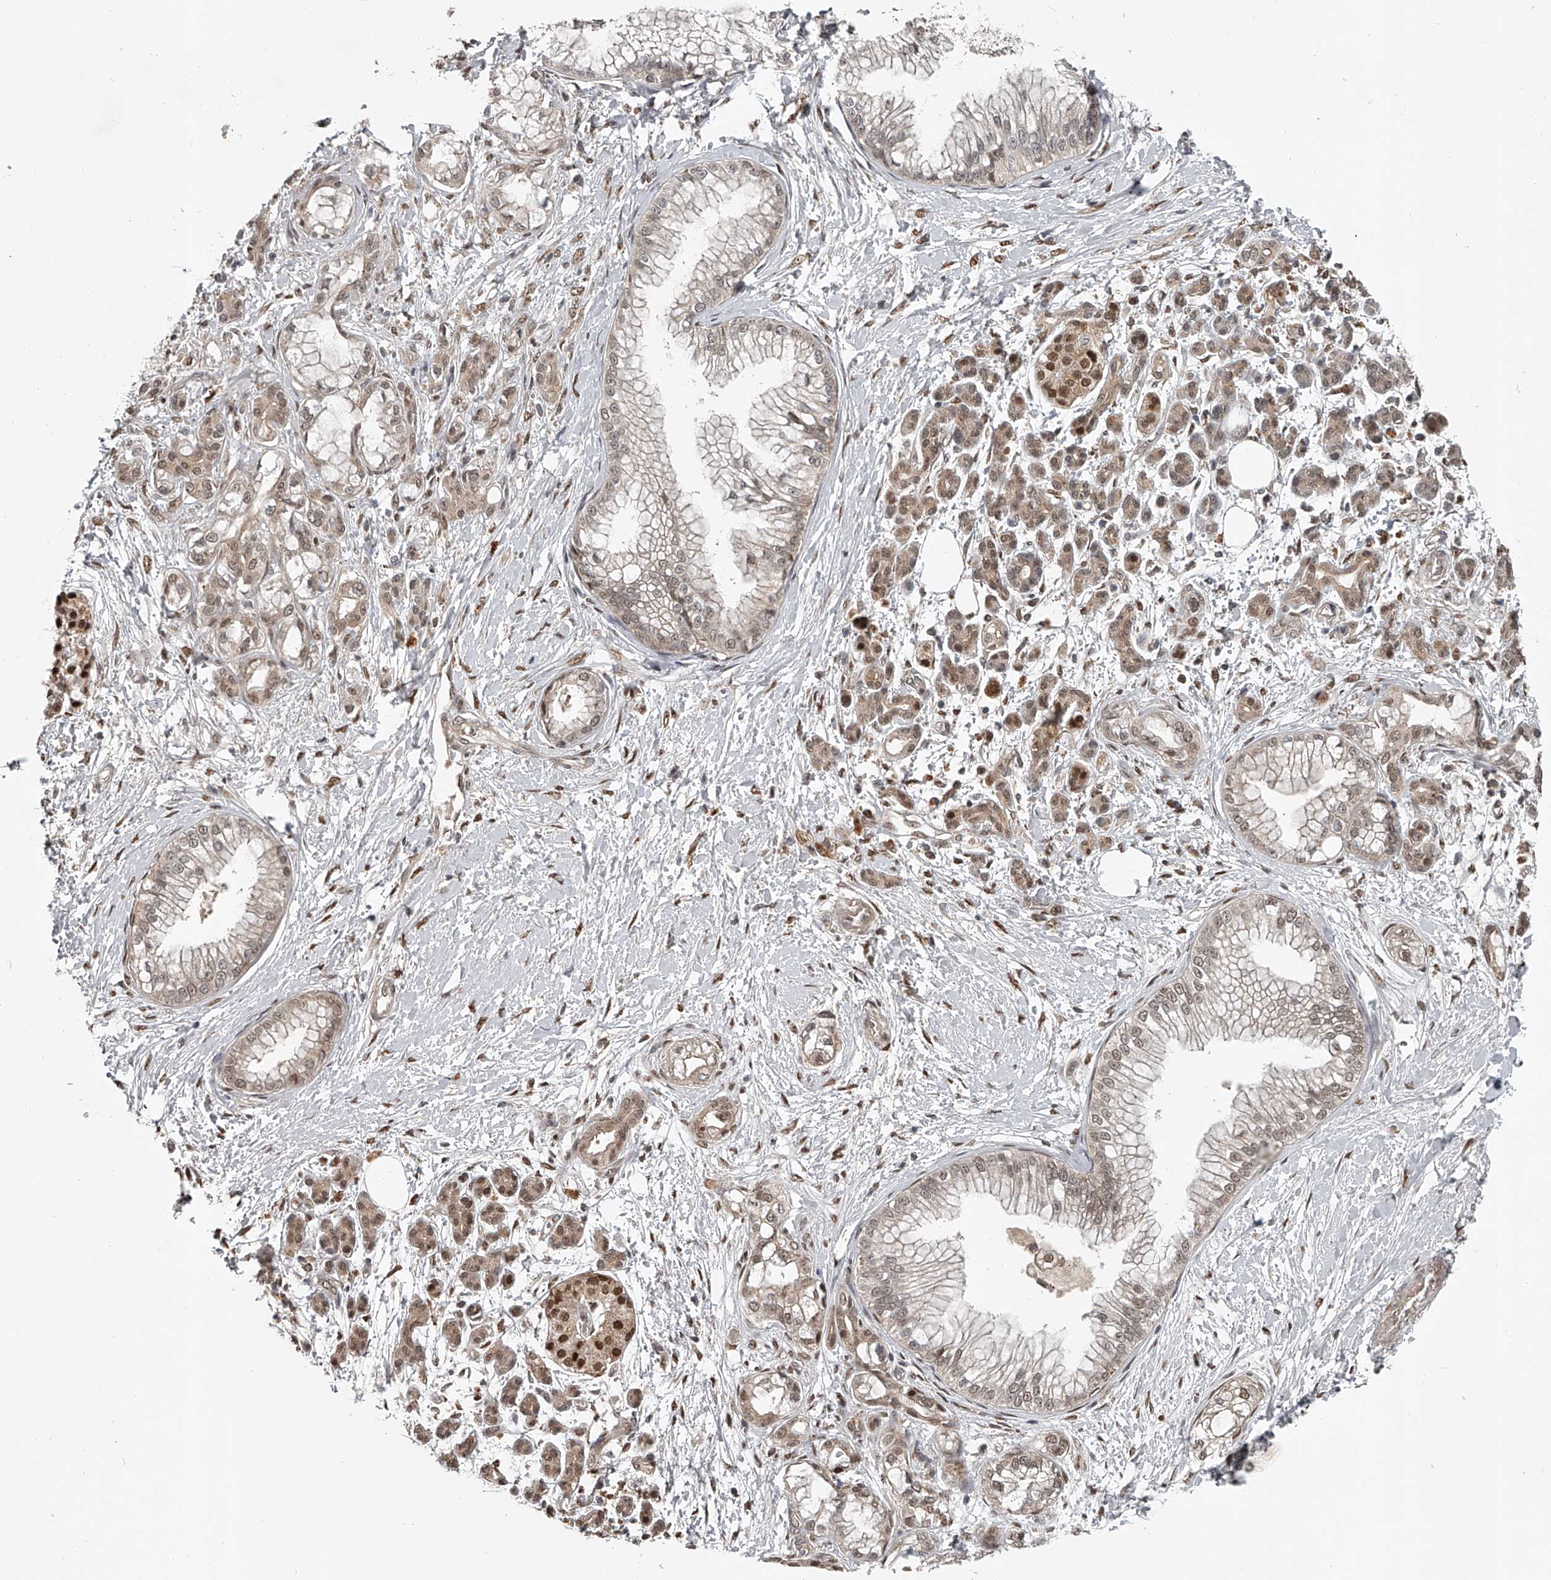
{"staining": {"intensity": "weak", "quantity": ">75%", "location": "cytoplasmic/membranous,nuclear"}, "tissue": "pancreatic cancer", "cell_type": "Tumor cells", "image_type": "cancer", "snomed": [{"axis": "morphology", "description": "Adenocarcinoma, NOS"}, {"axis": "topography", "description": "Pancreas"}], "caption": "IHC of human pancreatic cancer (adenocarcinoma) shows low levels of weak cytoplasmic/membranous and nuclear staining in approximately >75% of tumor cells. (IHC, brightfield microscopy, high magnification).", "gene": "PLEKHG1", "patient": {"sex": "male", "age": 68}}